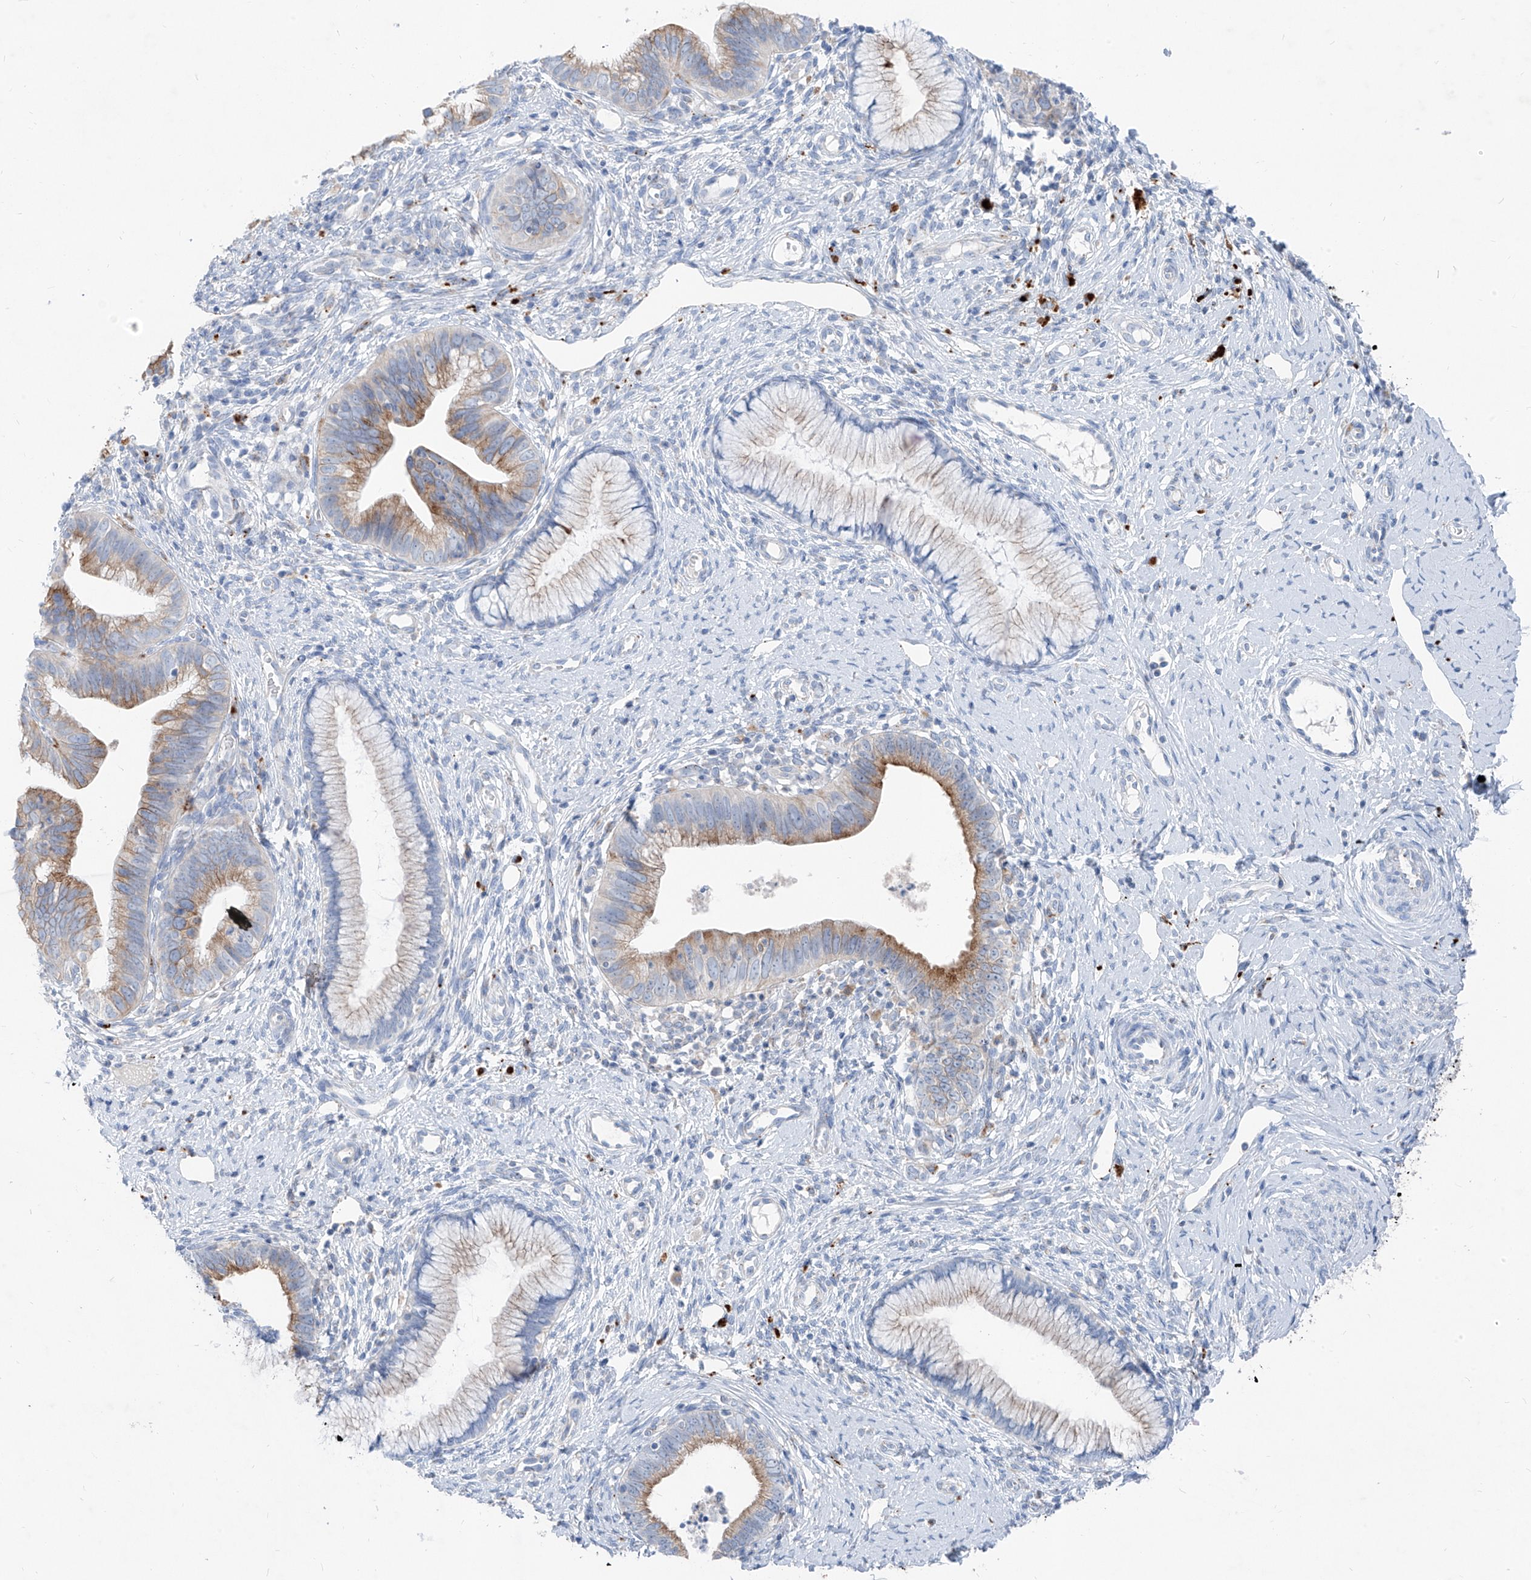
{"staining": {"intensity": "moderate", "quantity": "25%-75%", "location": "cytoplasmic/membranous"}, "tissue": "cervical cancer", "cell_type": "Tumor cells", "image_type": "cancer", "snomed": [{"axis": "morphology", "description": "Adenocarcinoma, NOS"}, {"axis": "topography", "description": "Cervix"}], "caption": "The immunohistochemical stain highlights moderate cytoplasmic/membranous staining in tumor cells of cervical cancer (adenocarcinoma) tissue.", "gene": "GPR137C", "patient": {"sex": "female", "age": 36}}